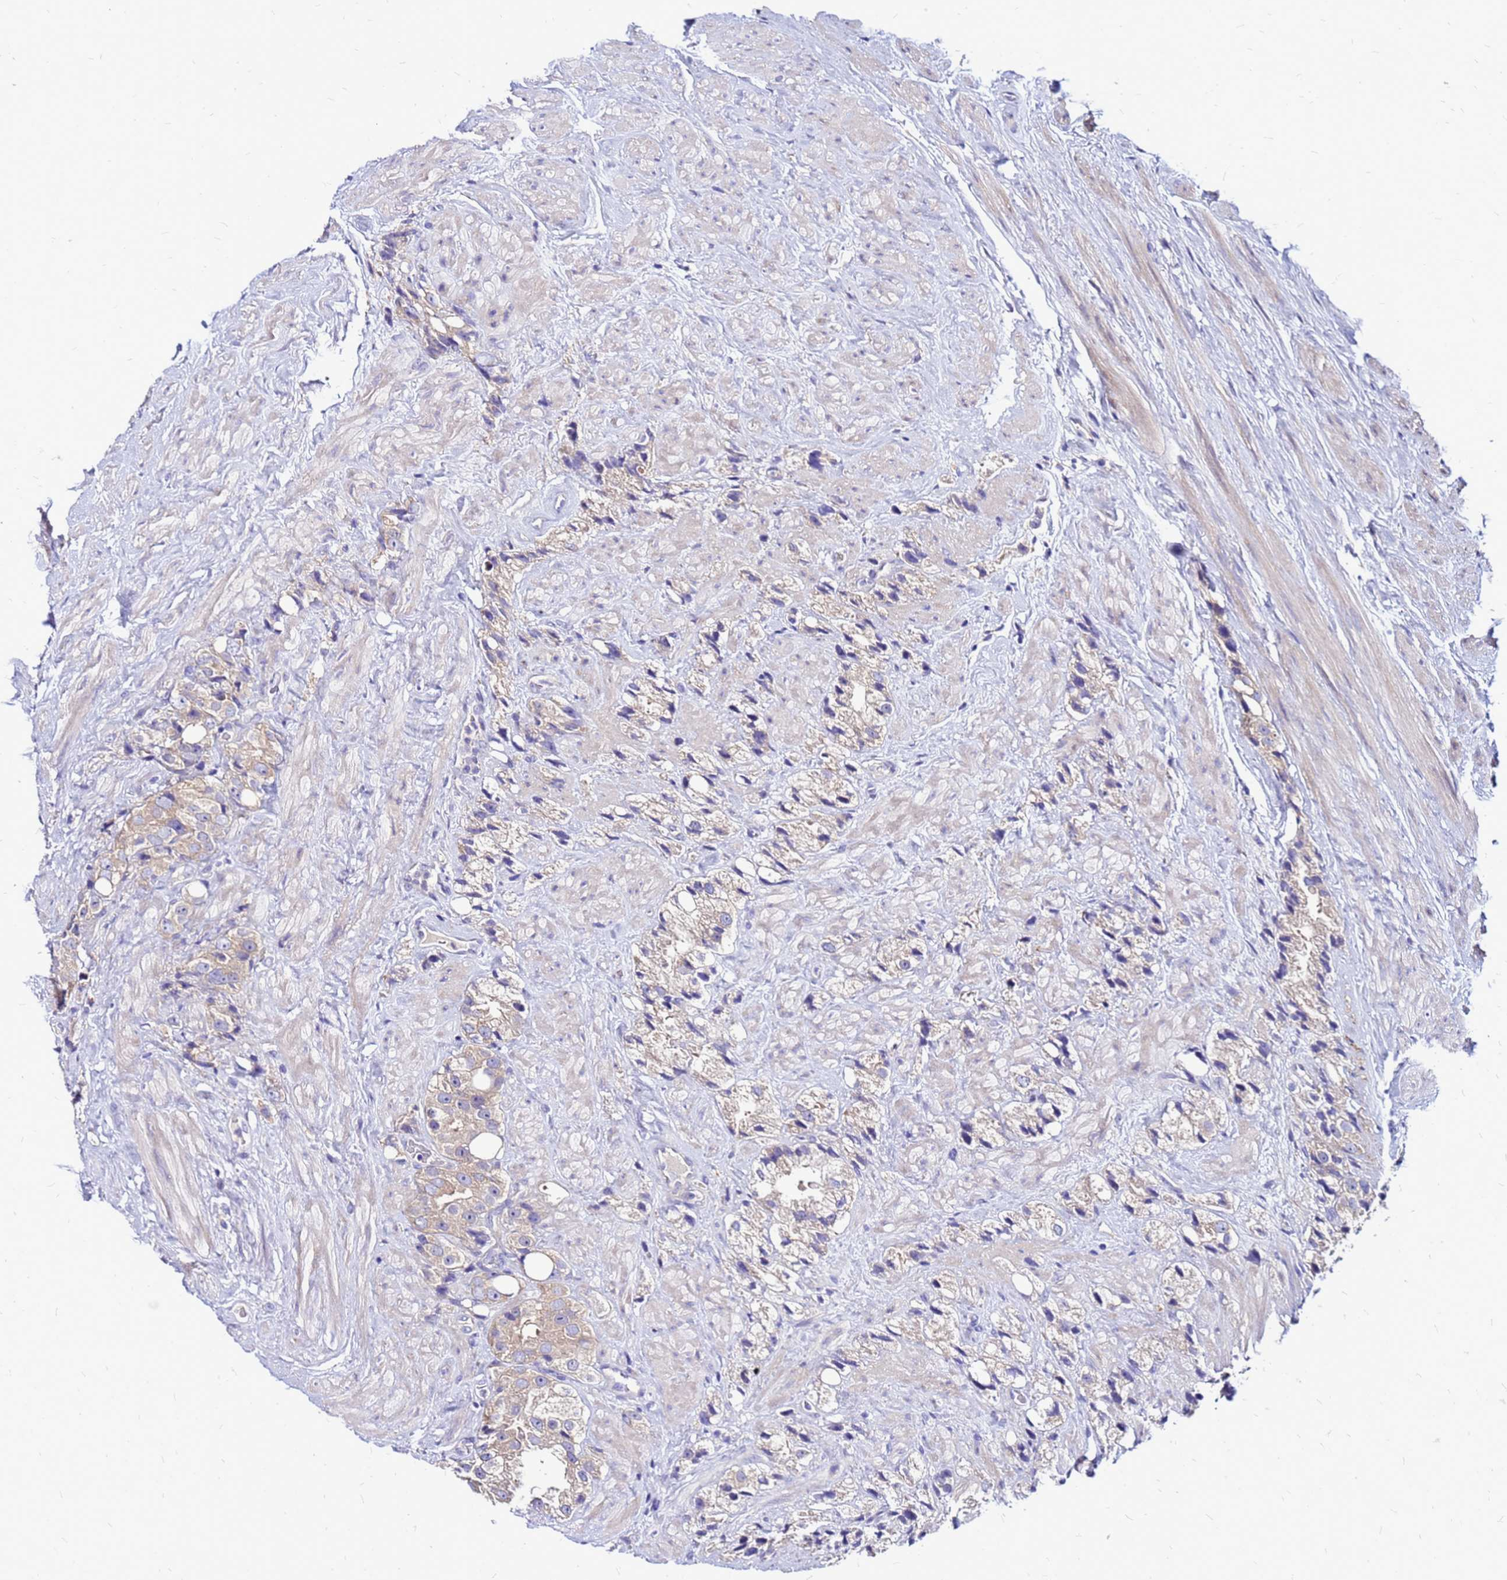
{"staining": {"intensity": "weak", "quantity": "<25%", "location": "cytoplasmic/membranous"}, "tissue": "prostate cancer", "cell_type": "Tumor cells", "image_type": "cancer", "snomed": [{"axis": "morphology", "description": "Adenocarcinoma, NOS"}, {"axis": "topography", "description": "Prostate"}], "caption": "Adenocarcinoma (prostate) was stained to show a protein in brown. There is no significant positivity in tumor cells.", "gene": "ARHGEF5", "patient": {"sex": "male", "age": 79}}